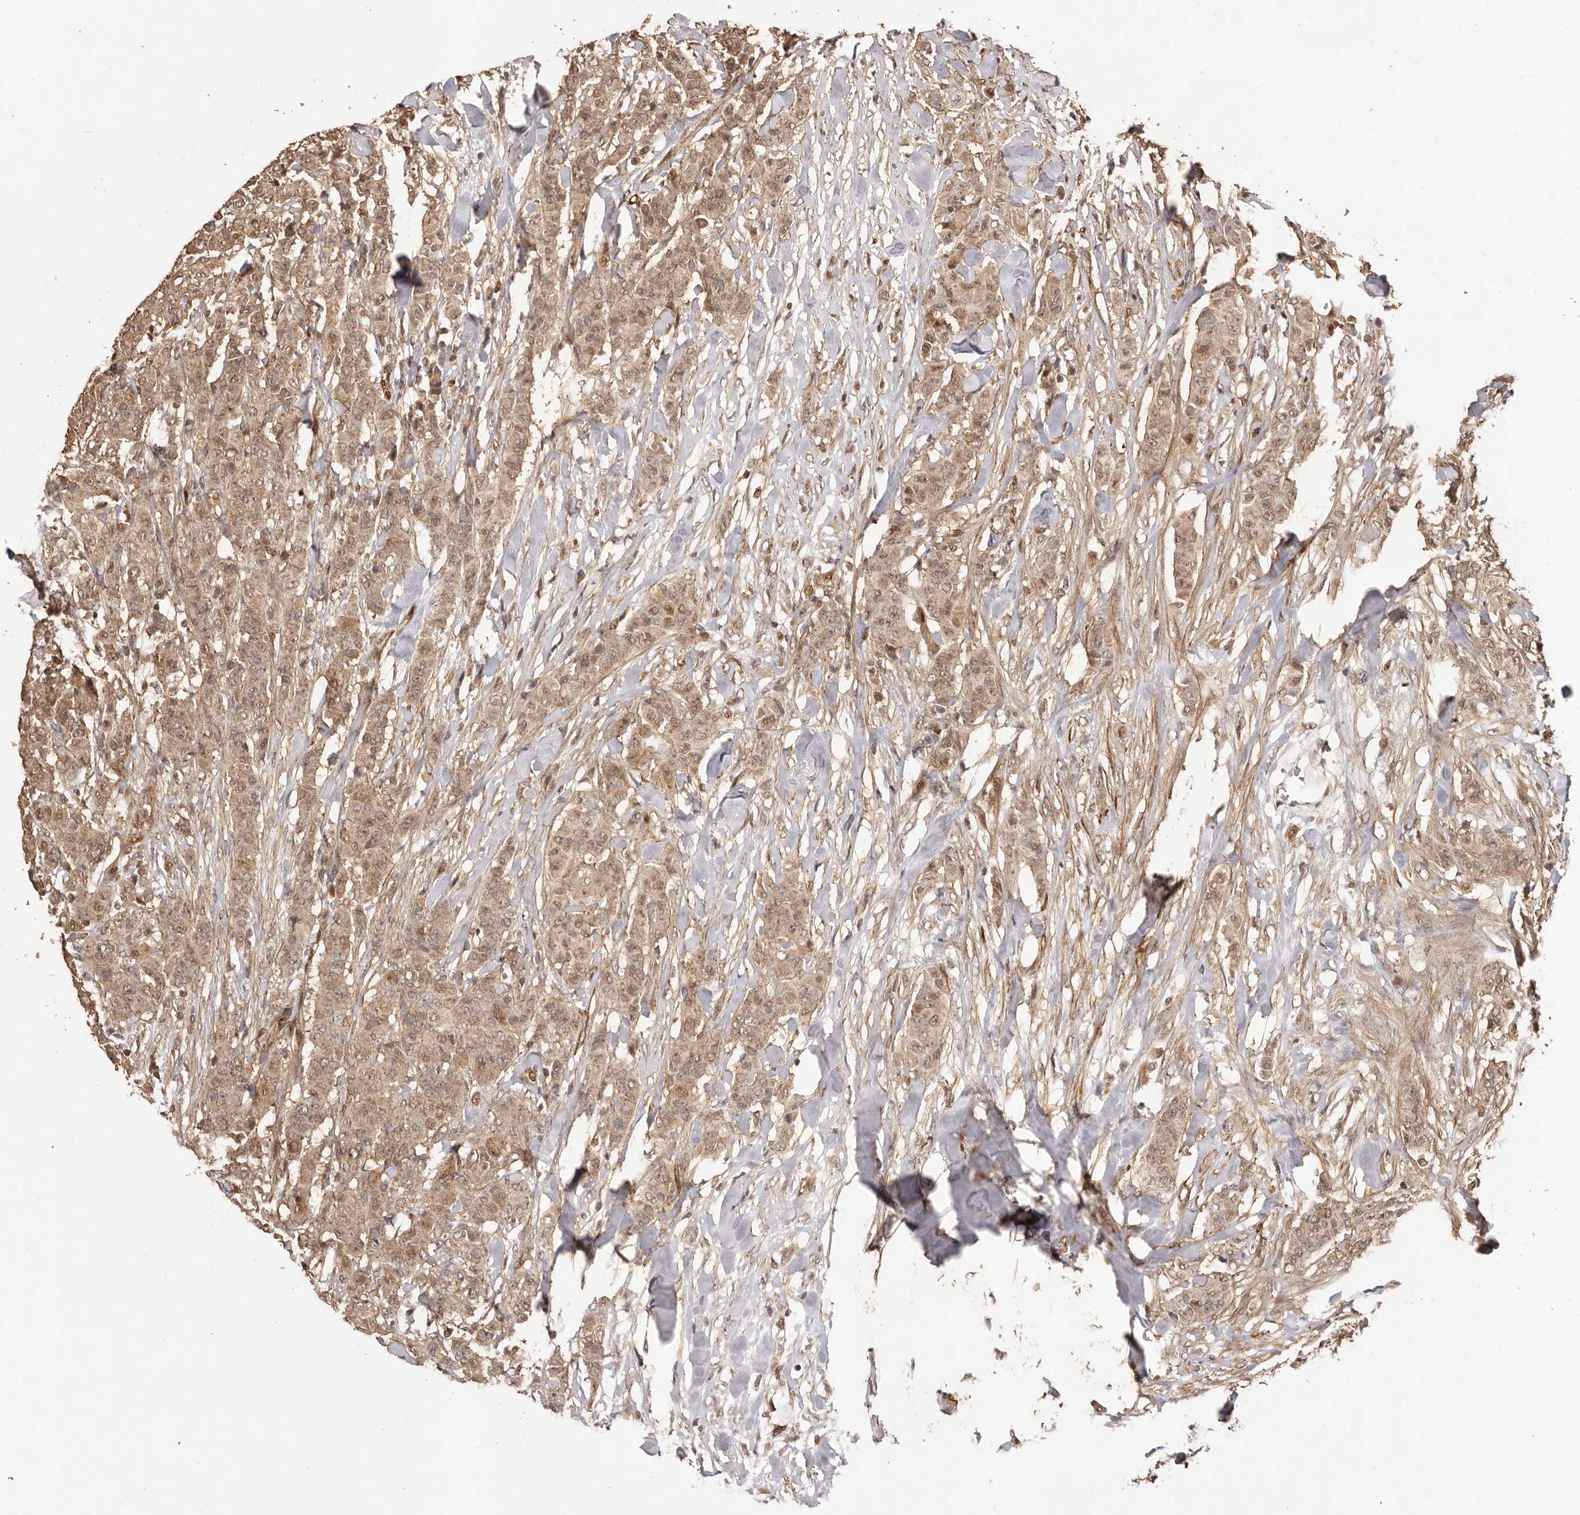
{"staining": {"intensity": "weak", "quantity": ">75%", "location": "cytoplasmic/membranous,nuclear"}, "tissue": "breast cancer", "cell_type": "Tumor cells", "image_type": "cancer", "snomed": [{"axis": "morphology", "description": "Duct carcinoma"}, {"axis": "topography", "description": "Breast"}], "caption": "Human breast cancer (invasive ductal carcinoma) stained for a protein (brown) shows weak cytoplasmic/membranous and nuclear positive positivity in approximately >75% of tumor cells.", "gene": "UBR2", "patient": {"sex": "female", "age": 40}}